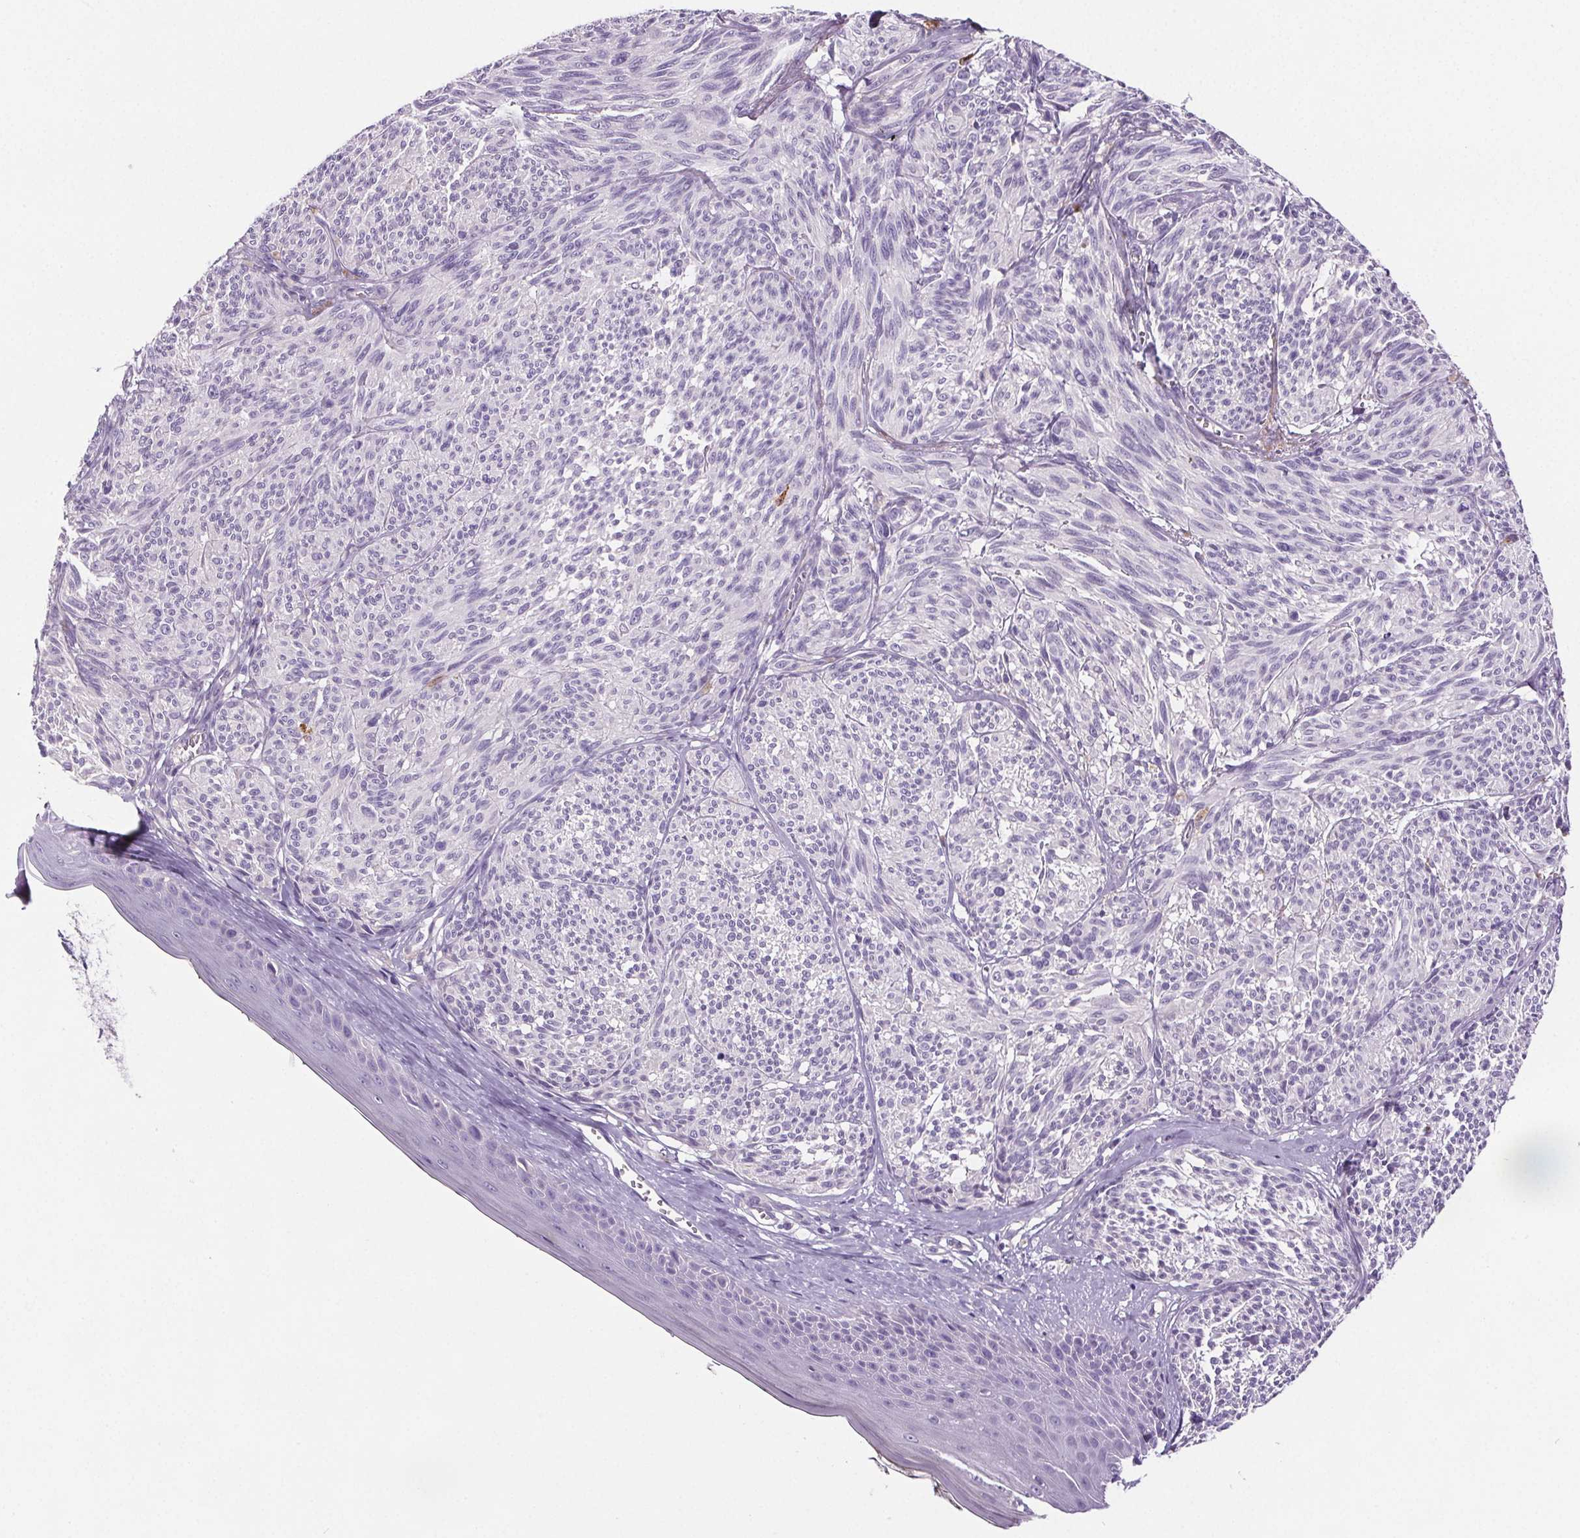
{"staining": {"intensity": "negative", "quantity": "none", "location": "none"}, "tissue": "melanoma", "cell_type": "Tumor cells", "image_type": "cancer", "snomed": [{"axis": "morphology", "description": "Malignant melanoma, NOS"}, {"axis": "topography", "description": "Skin"}], "caption": "DAB (3,3'-diaminobenzidine) immunohistochemical staining of malignant melanoma displays no significant staining in tumor cells. Nuclei are stained in blue.", "gene": "CD5L", "patient": {"sex": "male", "age": 79}}